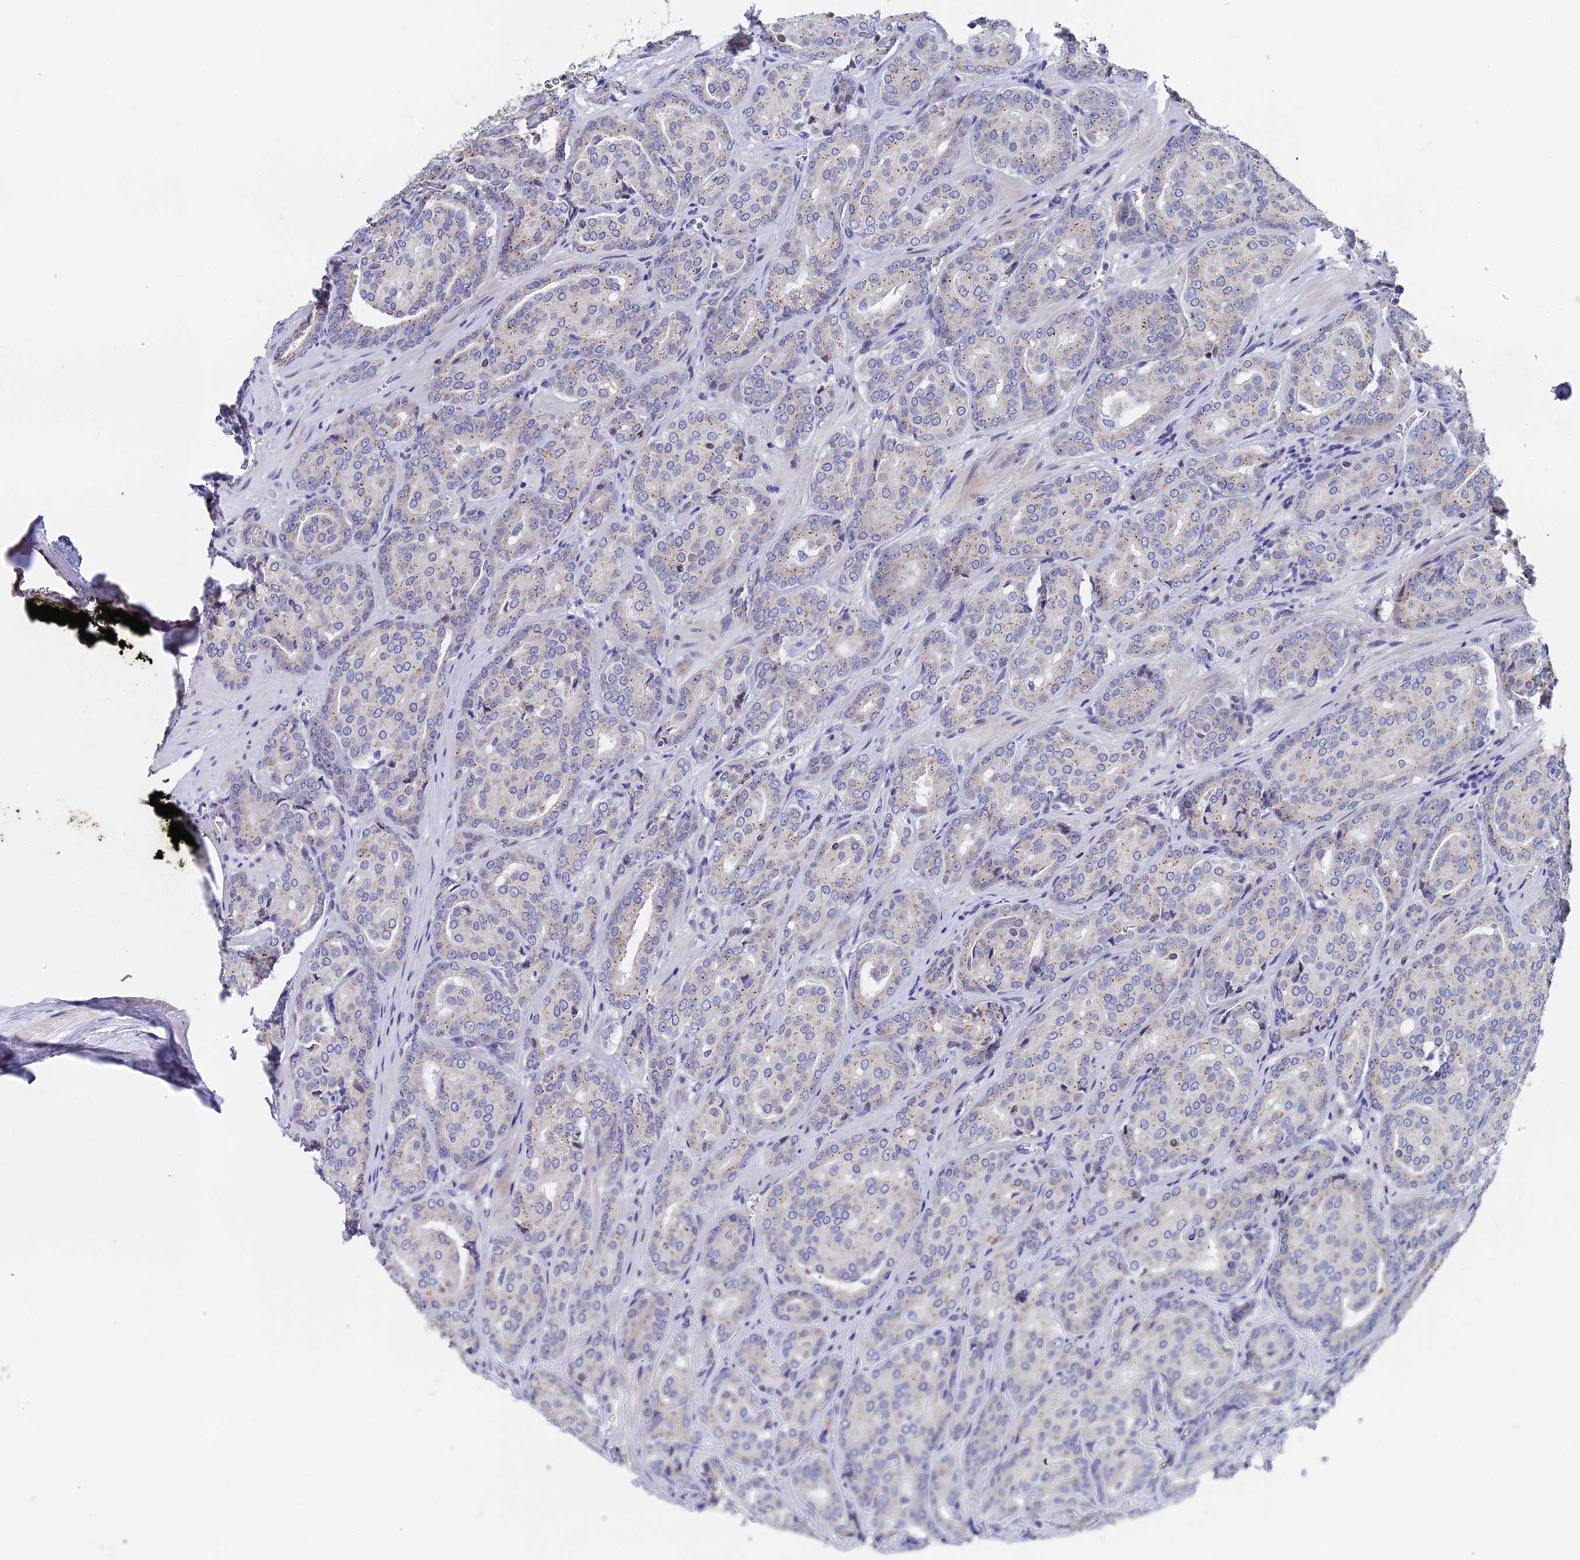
{"staining": {"intensity": "moderate", "quantity": "<25%", "location": "cytoplasmic/membranous"}, "tissue": "prostate cancer", "cell_type": "Tumor cells", "image_type": "cancer", "snomed": [{"axis": "morphology", "description": "Adenocarcinoma, High grade"}, {"axis": "topography", "description": "Prostate"}], "caption": "DAB immunohistochemical staining of prostate cancer displays moderate cytoplasmic/membranous protein positivity in approximately <25% of tumor cells. (brown staining indicates protein expression, while blue staining denotes nuclei).", "gene": "ENSG00000268674", "patient": {"sex": "male", "age": 68}}